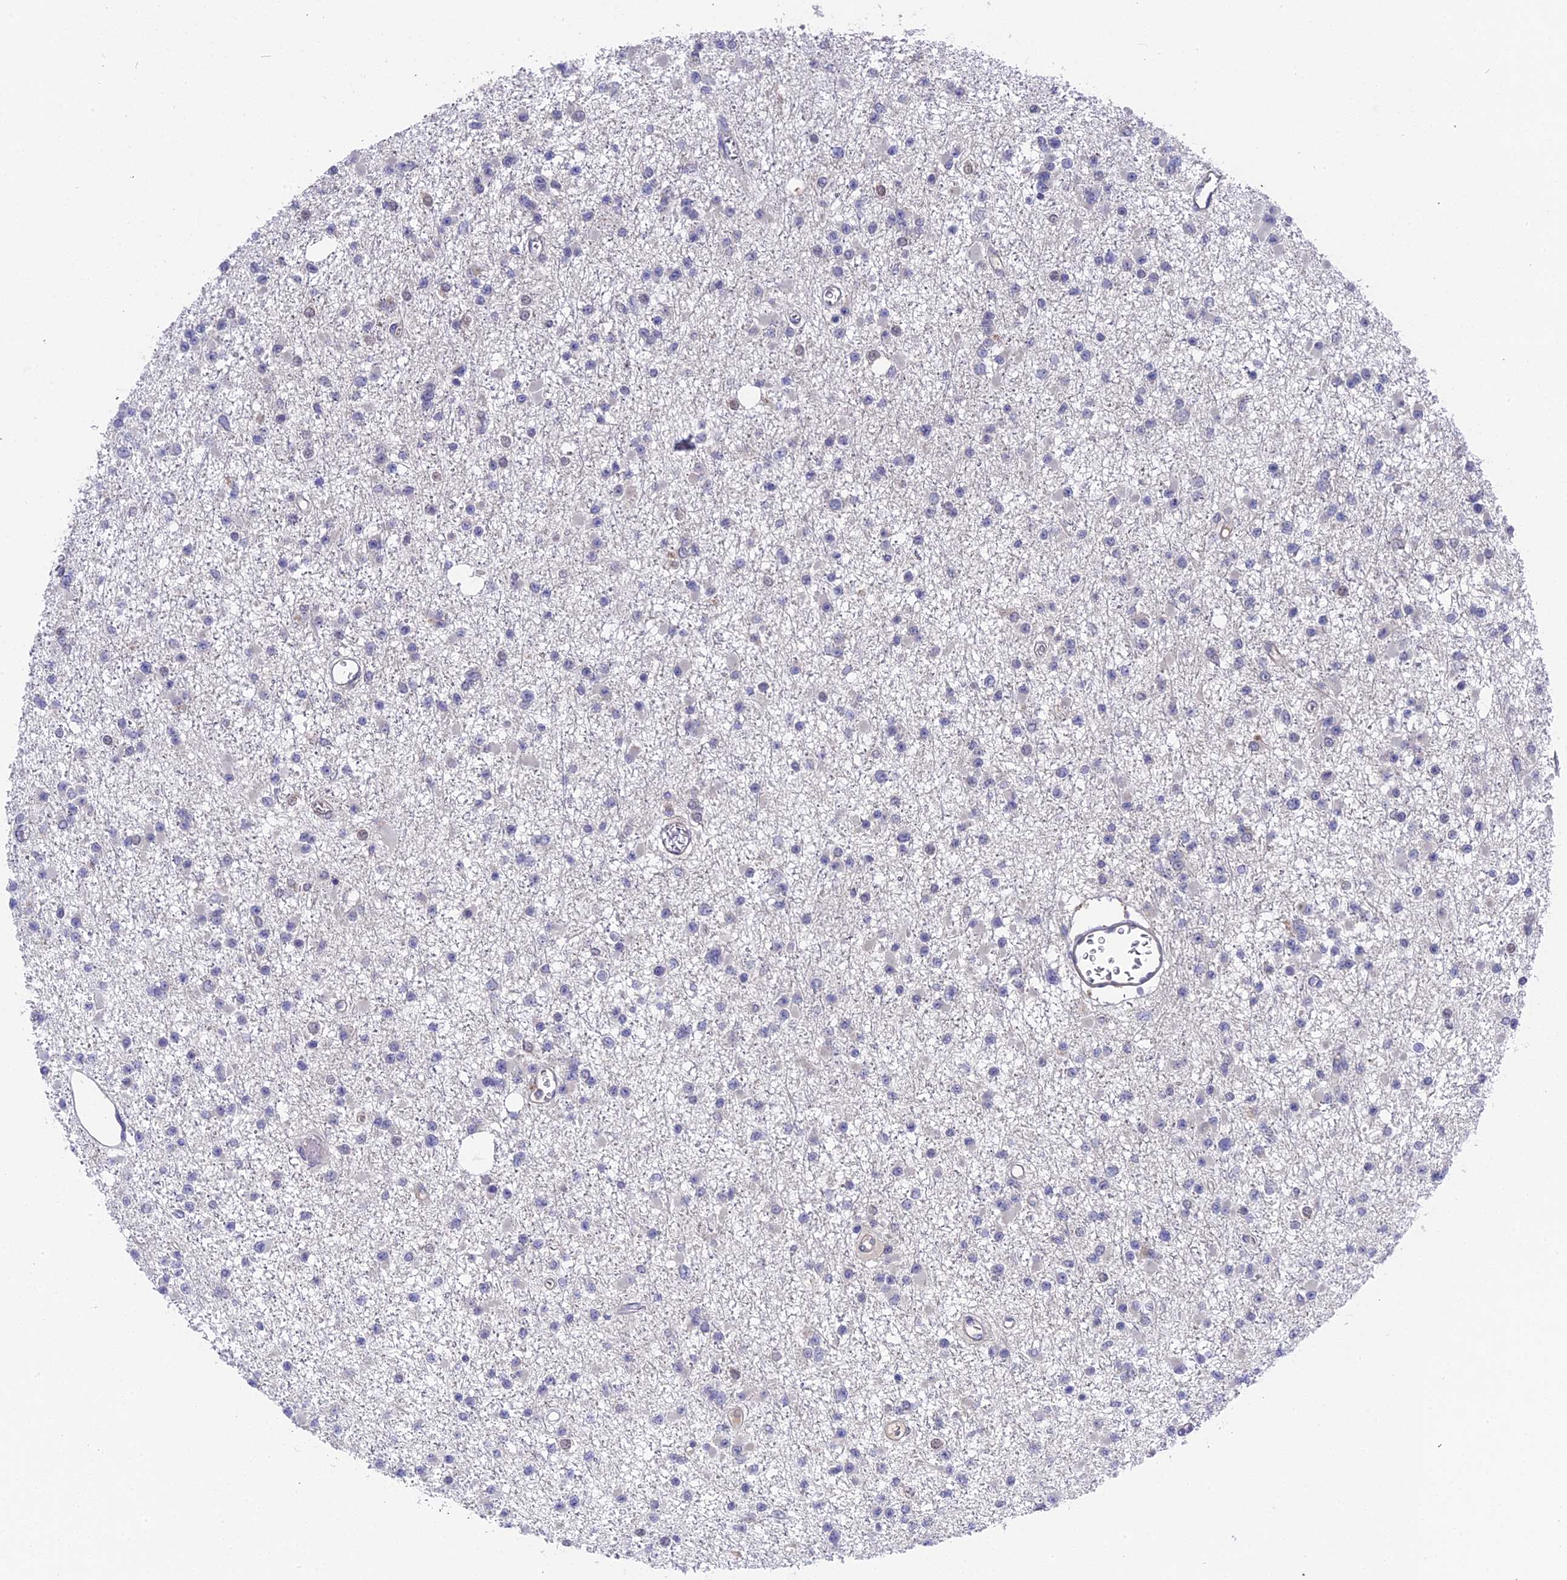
{"staining": {"intensity": "negative", "quantity": "none", "location": "none"}, "tissue": "glioma", "cell_type": "Tumor cells", "image_type": "cancer", "snomed": [{"axis": "morphology", "description": "Glioma, malignant, Low grade"}, {"axis": "topography", "description": "Brain"}], "caption": "Histopathology image shows no significant protein staining in tumor cells of low-grade glioma (malignant).", "gene": "ZCCHC2", "patient": {"sex": "female", "age": 22}}